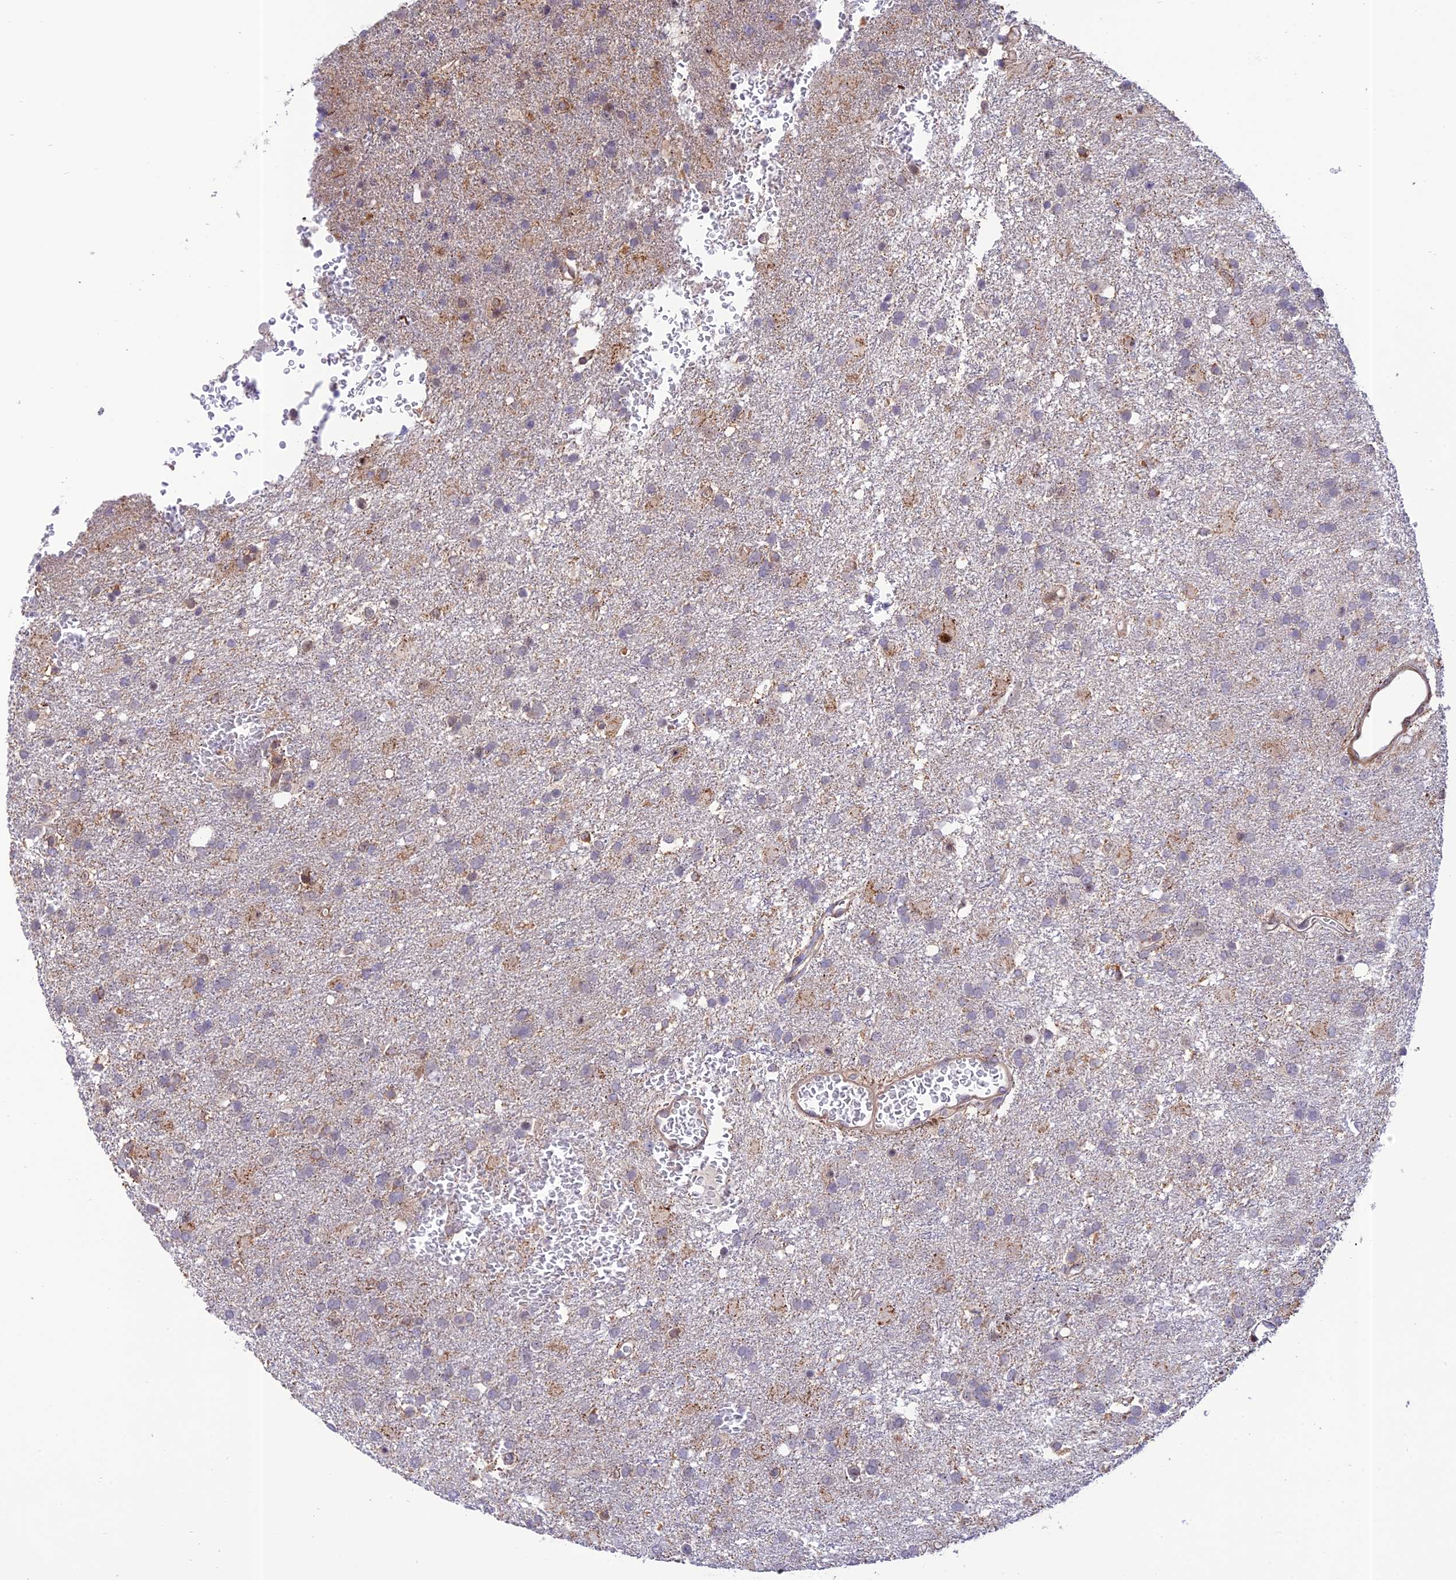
{"staining": {"intensity": "negative", "quantity": "none", "location": "none"}, "tissue": "glioma", "cell_type": "Tumor cells", "image_type": "cancer", "snomed": [{"axis": "morphology", "description": "Glioma, malignant, High grade"}, {"axis": "topography", "description": "Brain"}], "caption": "Immunohistochemical staining of human glioma exhibits no significant positivity in tumor cells. (DAB (3,3'-diaminobenzidine) IHC, high magnification).", "gene": "ZNF584", "patient": {"sex": "female", "age": 74}}